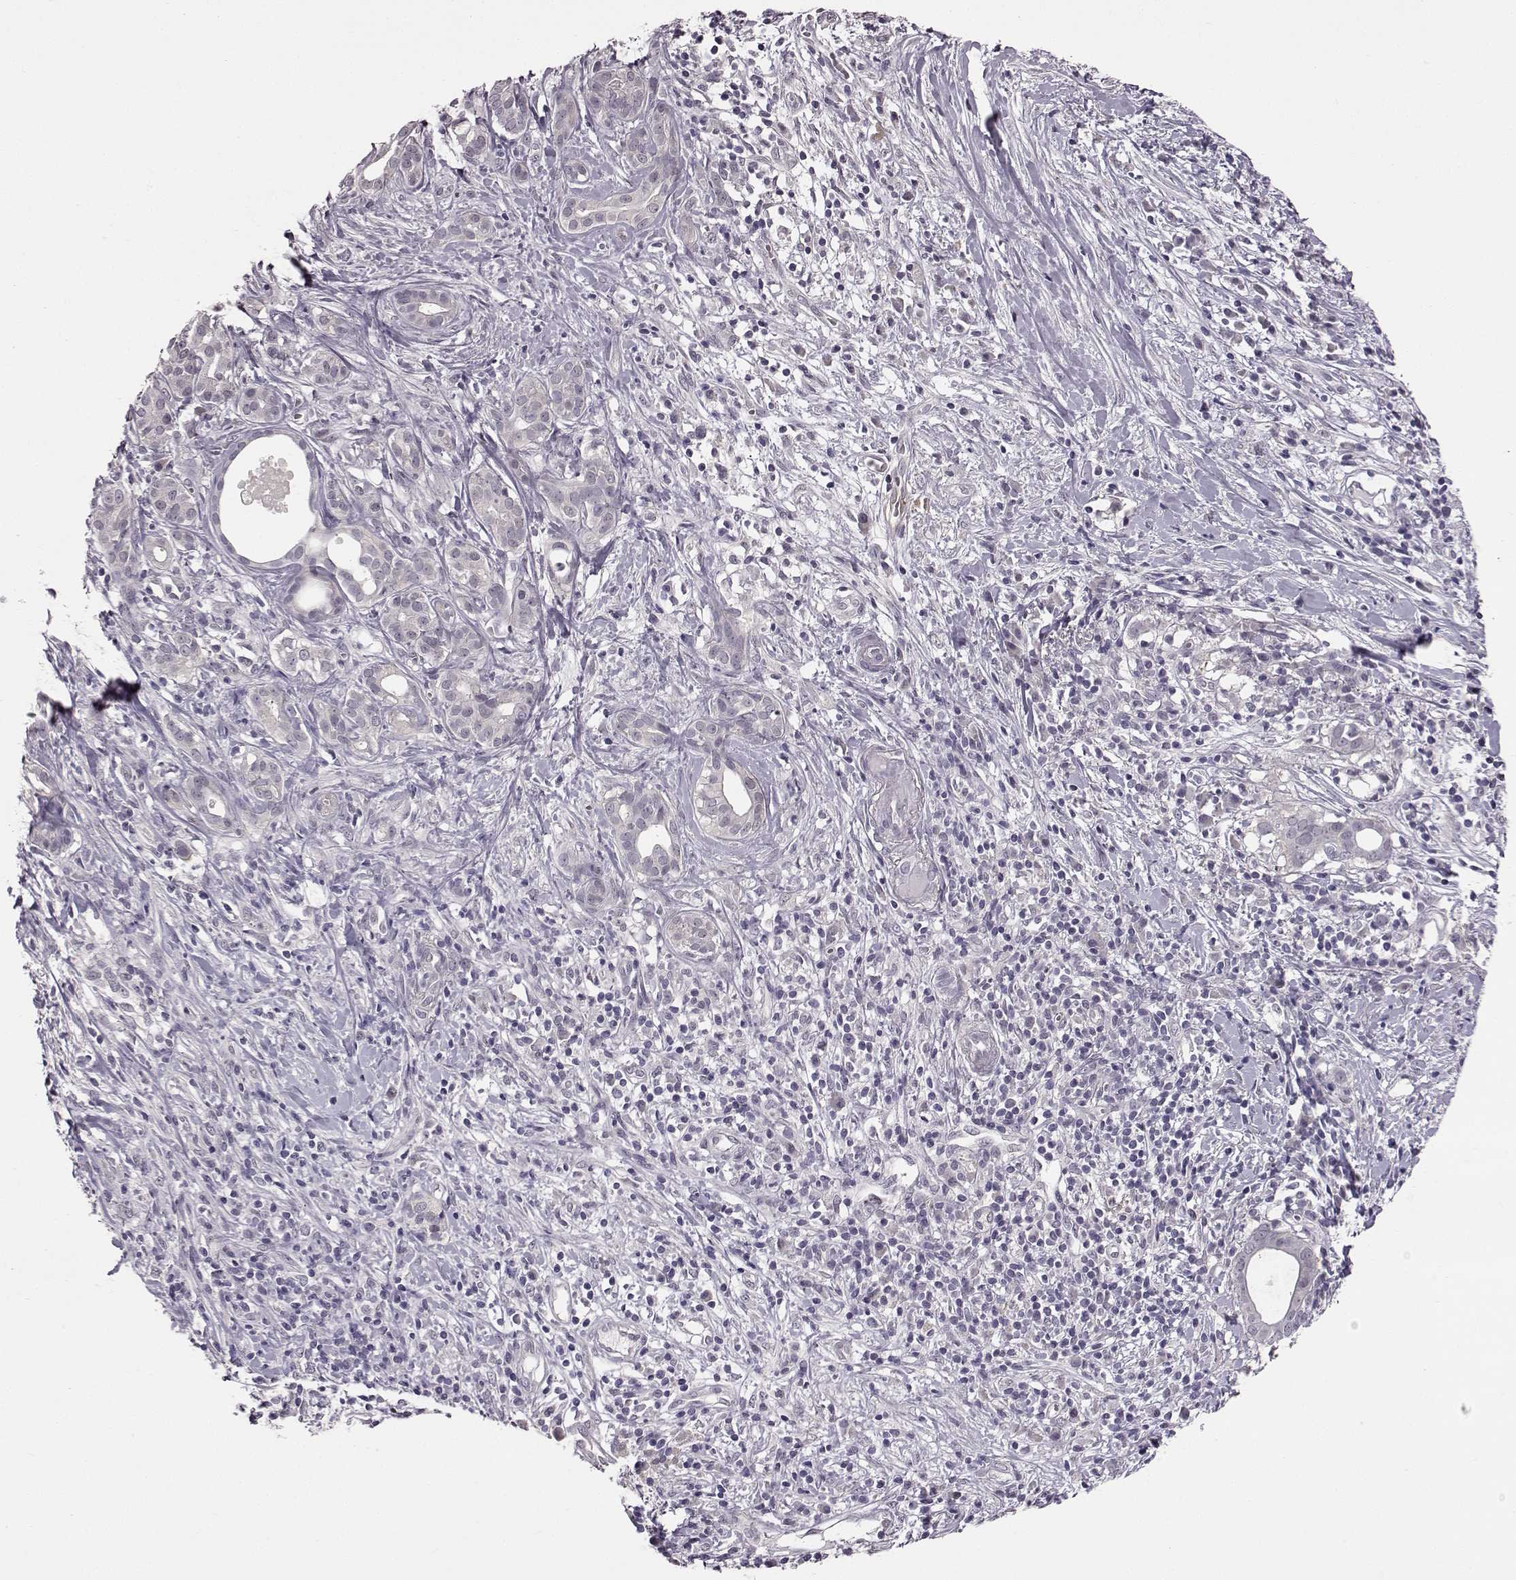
{"staining": {"intensity": "negative", "quantity": "none", "location": "none"}, "tissue": "pancreatic cancer", "cell_type": "Tumor cells", "image_type": "cancer", "snomed": [{"axis": "morphology", "description": "Adenocarcinoma, NOS"}, {"axis": "topography", "description": "Pancreas"}], "caption": "Photomicrograph shows no significant protein staining in tumor cells of pancreatic cancer (adenocarcinoma).", "gene": "C10orf62", "patient": {"sex": "male", "age": 61}}